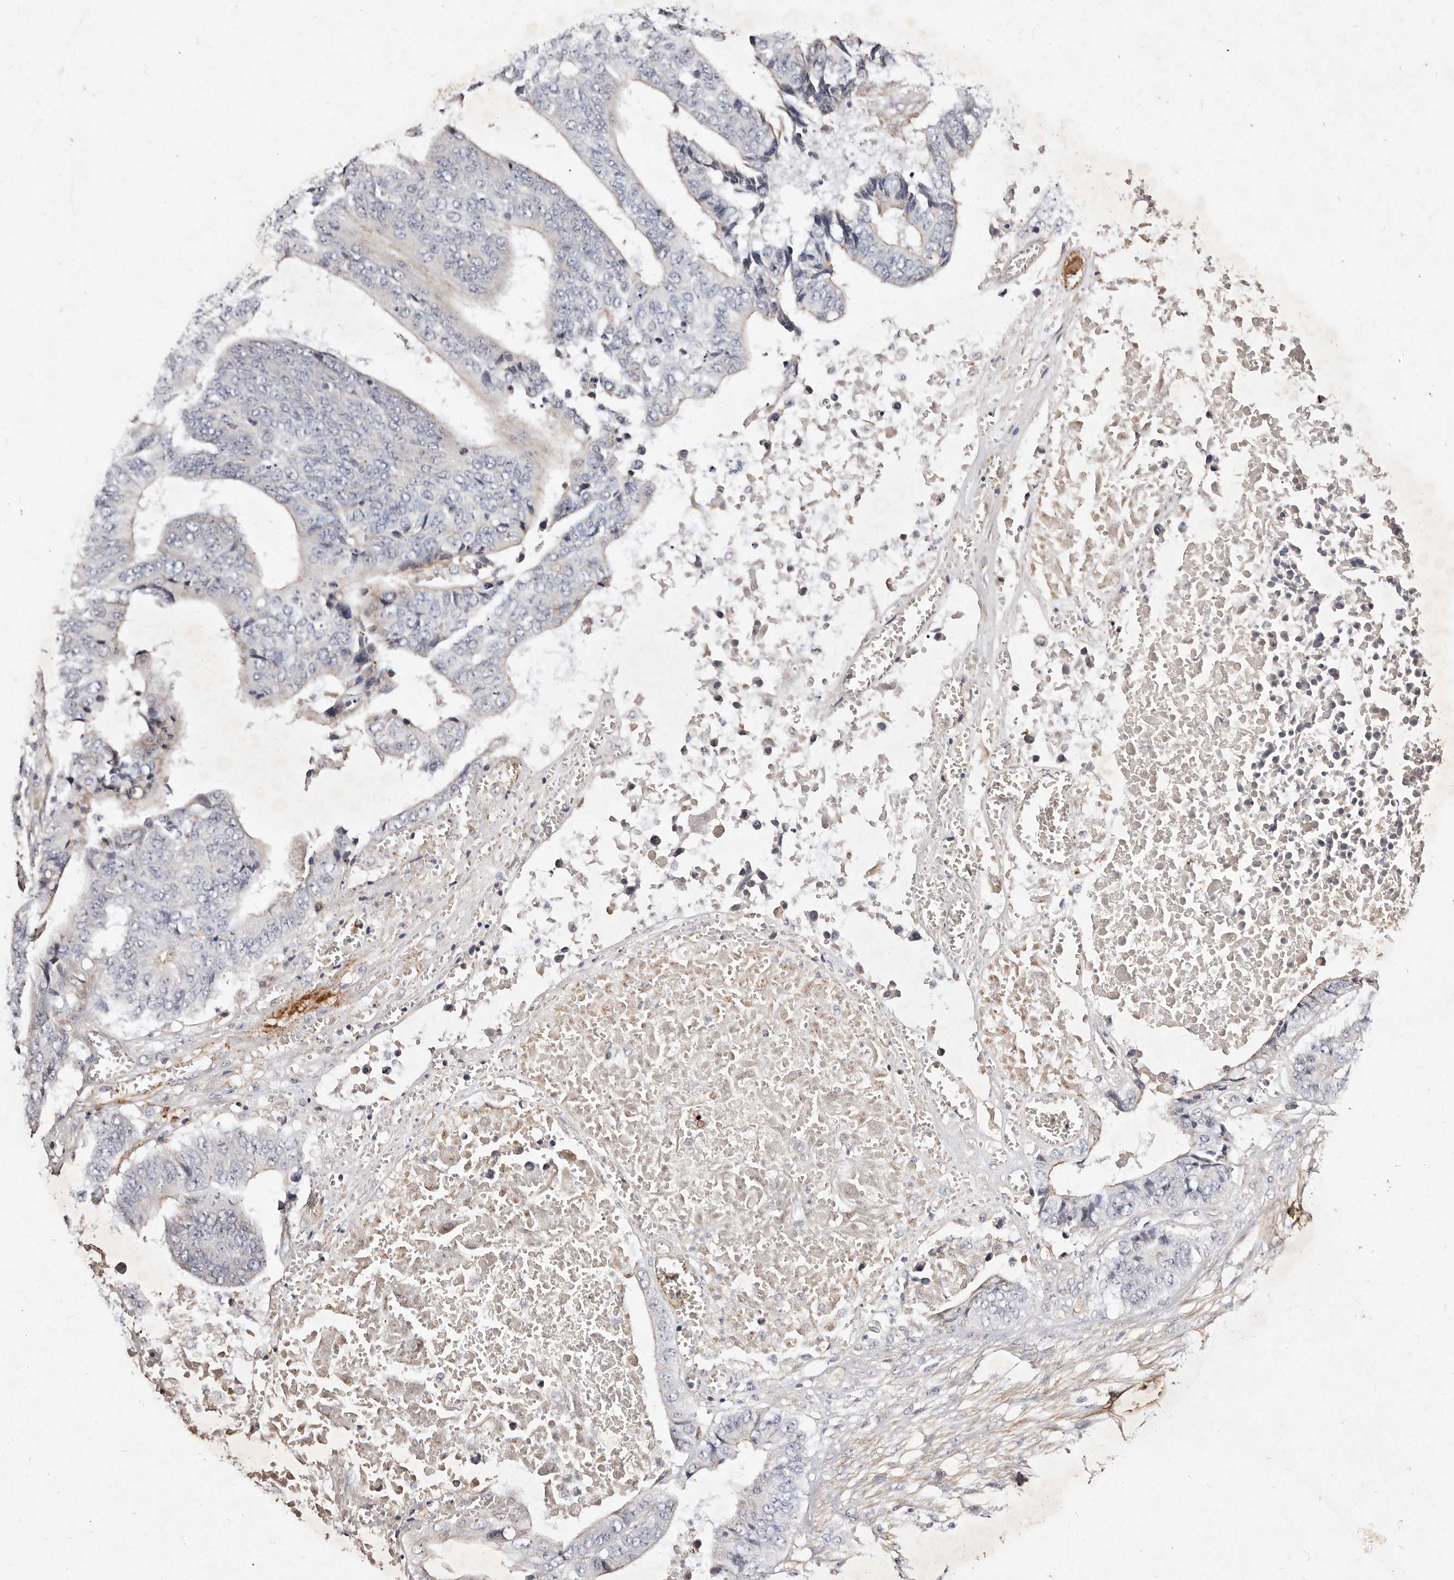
{"staining": {"intensity": "negative", "quantity": "none", "location": "none"}, "tissue": "colorectal cancer", "cell_type": "Tumor cells", "image_type": "cancer", "snomed": [{"axis": "morphology", "description": "Adenocarcinoma, NOS"}, {"axis": "topography", "description": "Rectum"}], "caption": "Immunohistochemical staining of colorectal adenocarcinoma displays no significant positivity in tumor cells.", "gene": "MTMR11", "patient": {"sex": "male", "age": 84}}